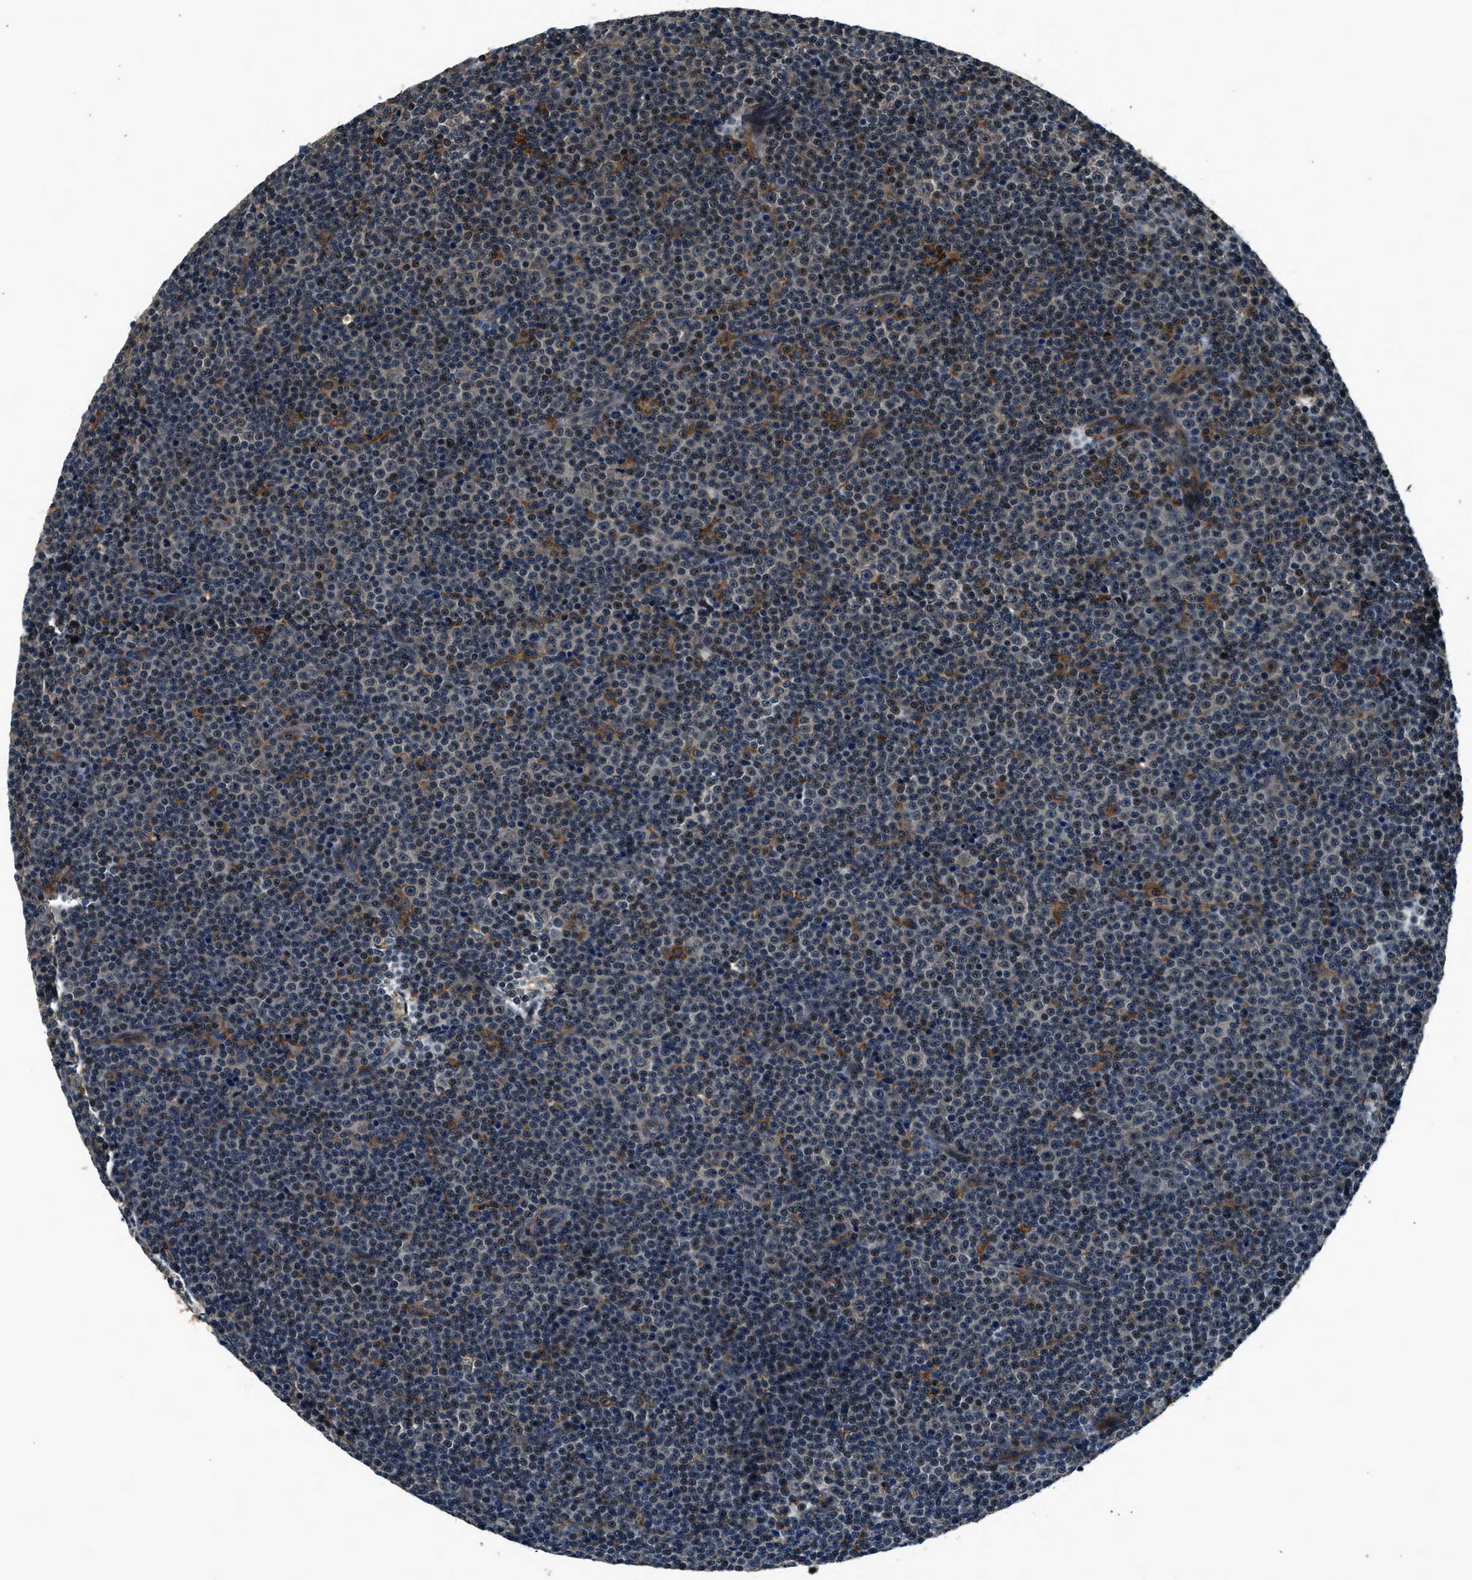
{"staining": {"intensity": "moderate", "quantity": "25%-75%", "location": "nuclear"}, "tissue": "lymphoma", "cell_type": "Tumor cells", "image_type": "cancer", "snomed": [{"axis": "morphology", "description": "Malignant lymphoma, non-Hodgkin's type, Low grade"}, {"axis": "topography", "description": "Lymph node"}], "caption": "Moderate nuclear staining for a protein is present in about 25%-75% of tumor cells of lymphoma using immunohistochemistry.", "gene": "ARHGEF11", "patient": {"sex": "female", "age": 67}}